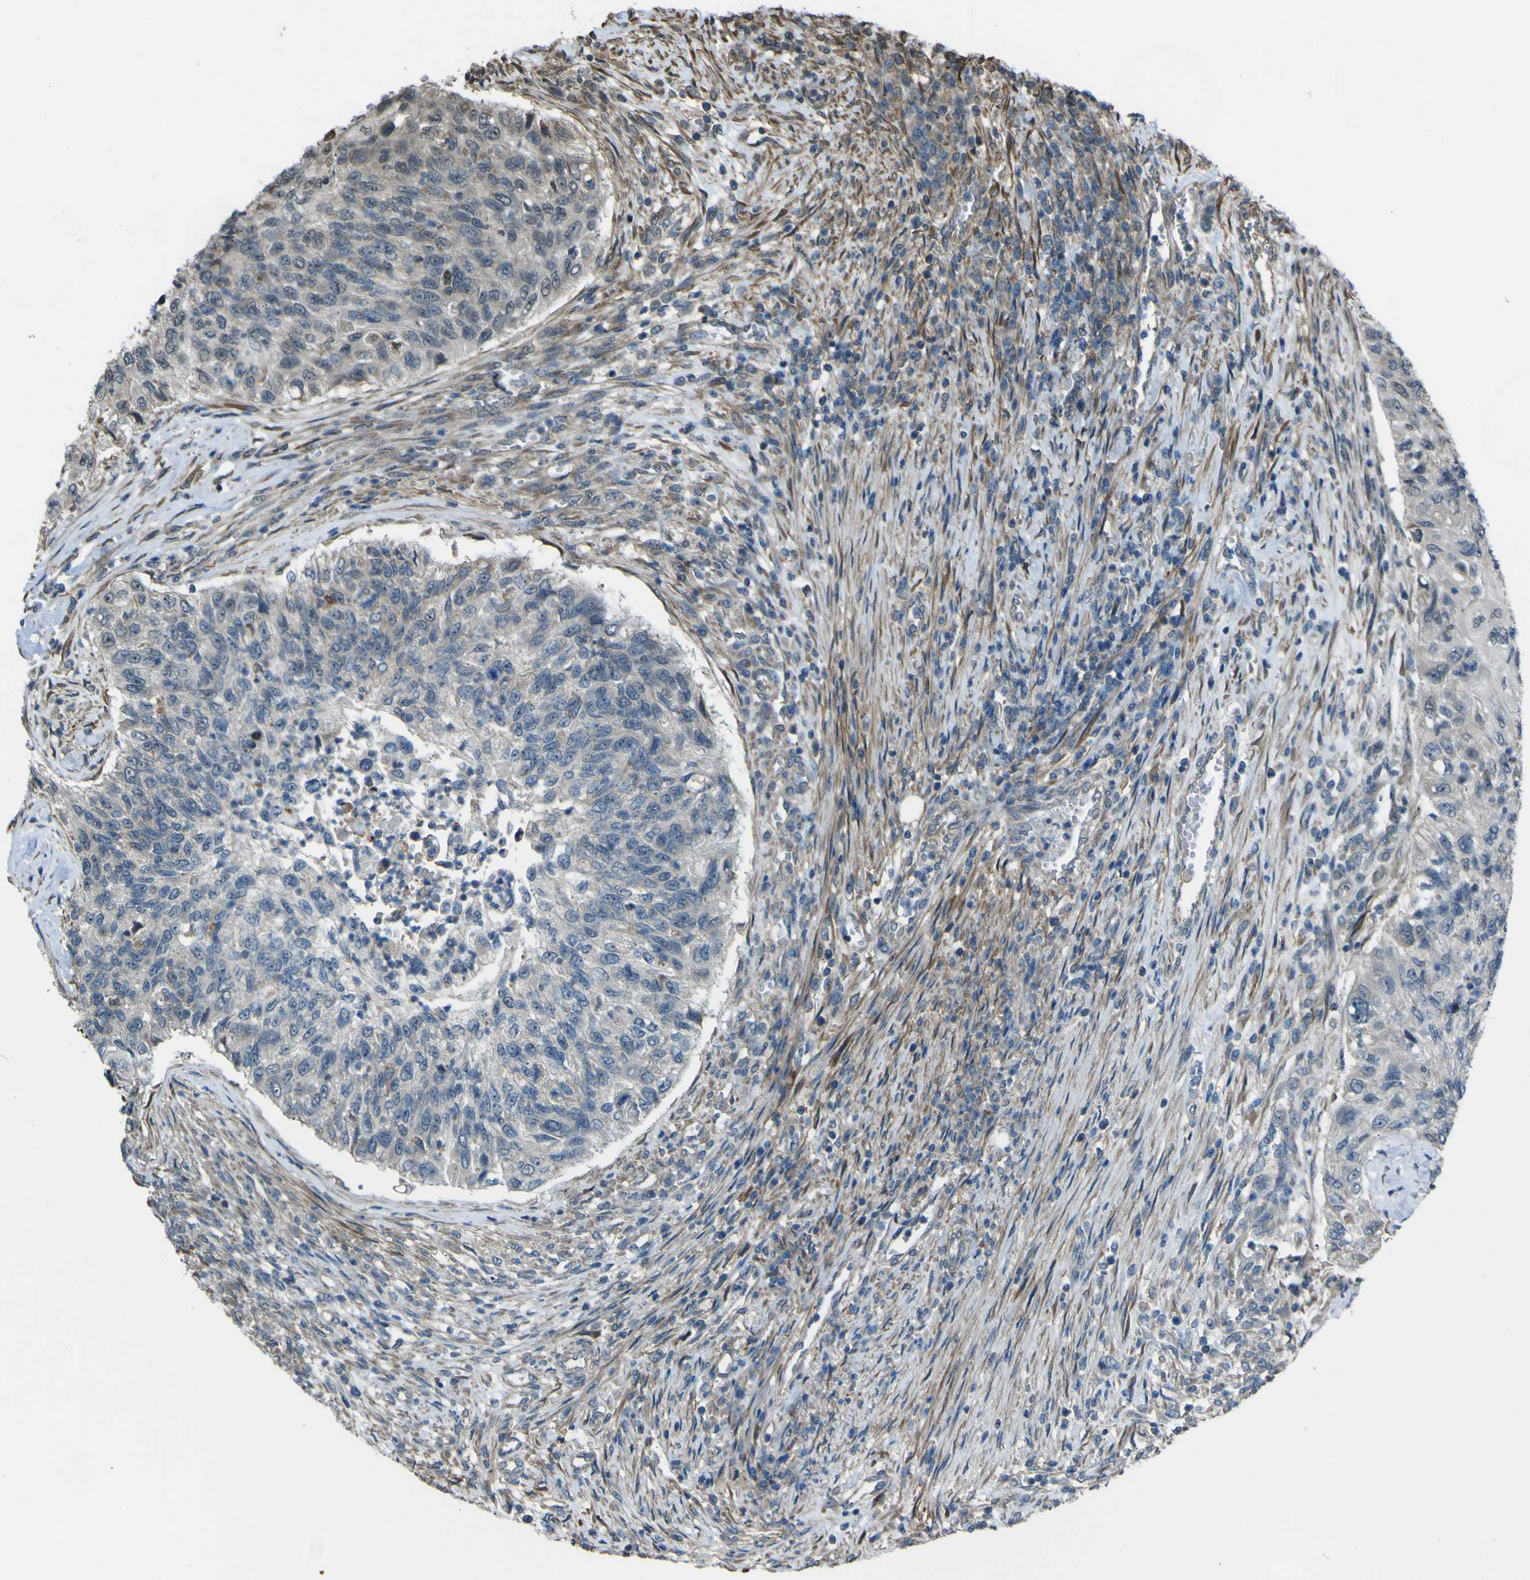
{"staining": {"intensity": "negative", "quantity": "none", "location": "none"}, "tissue": "urothelial cancer", "cell_type": "Tumor cells", "image_type": "cancer", "snomed": [{"axis": "morphology", "description": "Urothelial carcinoma, High grade"}, {"axis": "topography", "description": "Urinary bladder"}], "caption": "Protein analysis of high-grade urothelial carcinoma reveals no significant positivity in tumor cells.", "gene": "NAALADL2", "patient": {"sex": "female", "age": 60}}